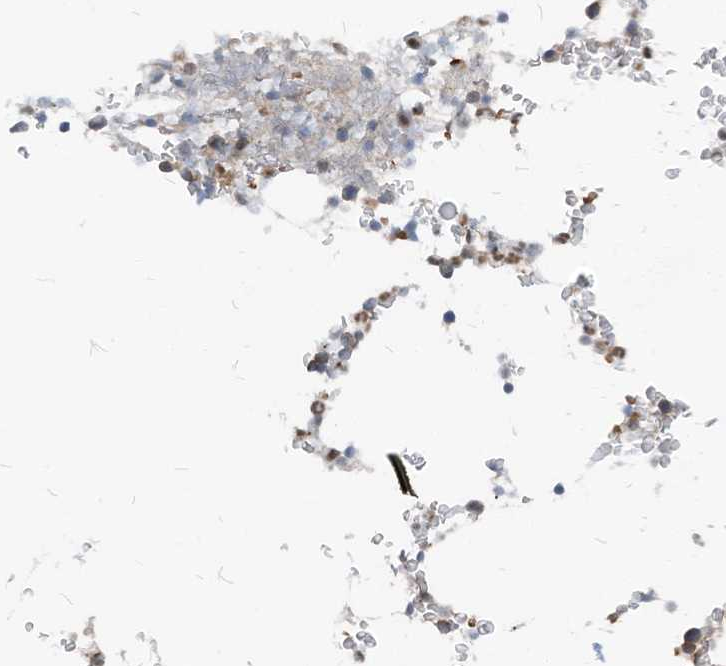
{"staining": {"intensity": "strong", "quantity": "<25%", "location": "cytoplasmic/membranous"}, "tissue": "bone marrow", "cell_type": "Hematopoietic cells", "image_type": "normal", "snomed": [{"axis": "morphology", "description": "Normal tissue, NOS"}, {"axis": "topography", "description": "Bone marrow"}], "caption": "Immunohistochemical staining of normal bone marrow demonstrates medium levels of strong cytoplasmic/membranous staining in approximately <25% of hematopoietic cells. (Stains: DAB in brown, nuclei in blue, Microscopy: brightfield microscopy at high magnification).", "gene": "CHMP2B", "patient": {"sex": "male", "age": 58}}